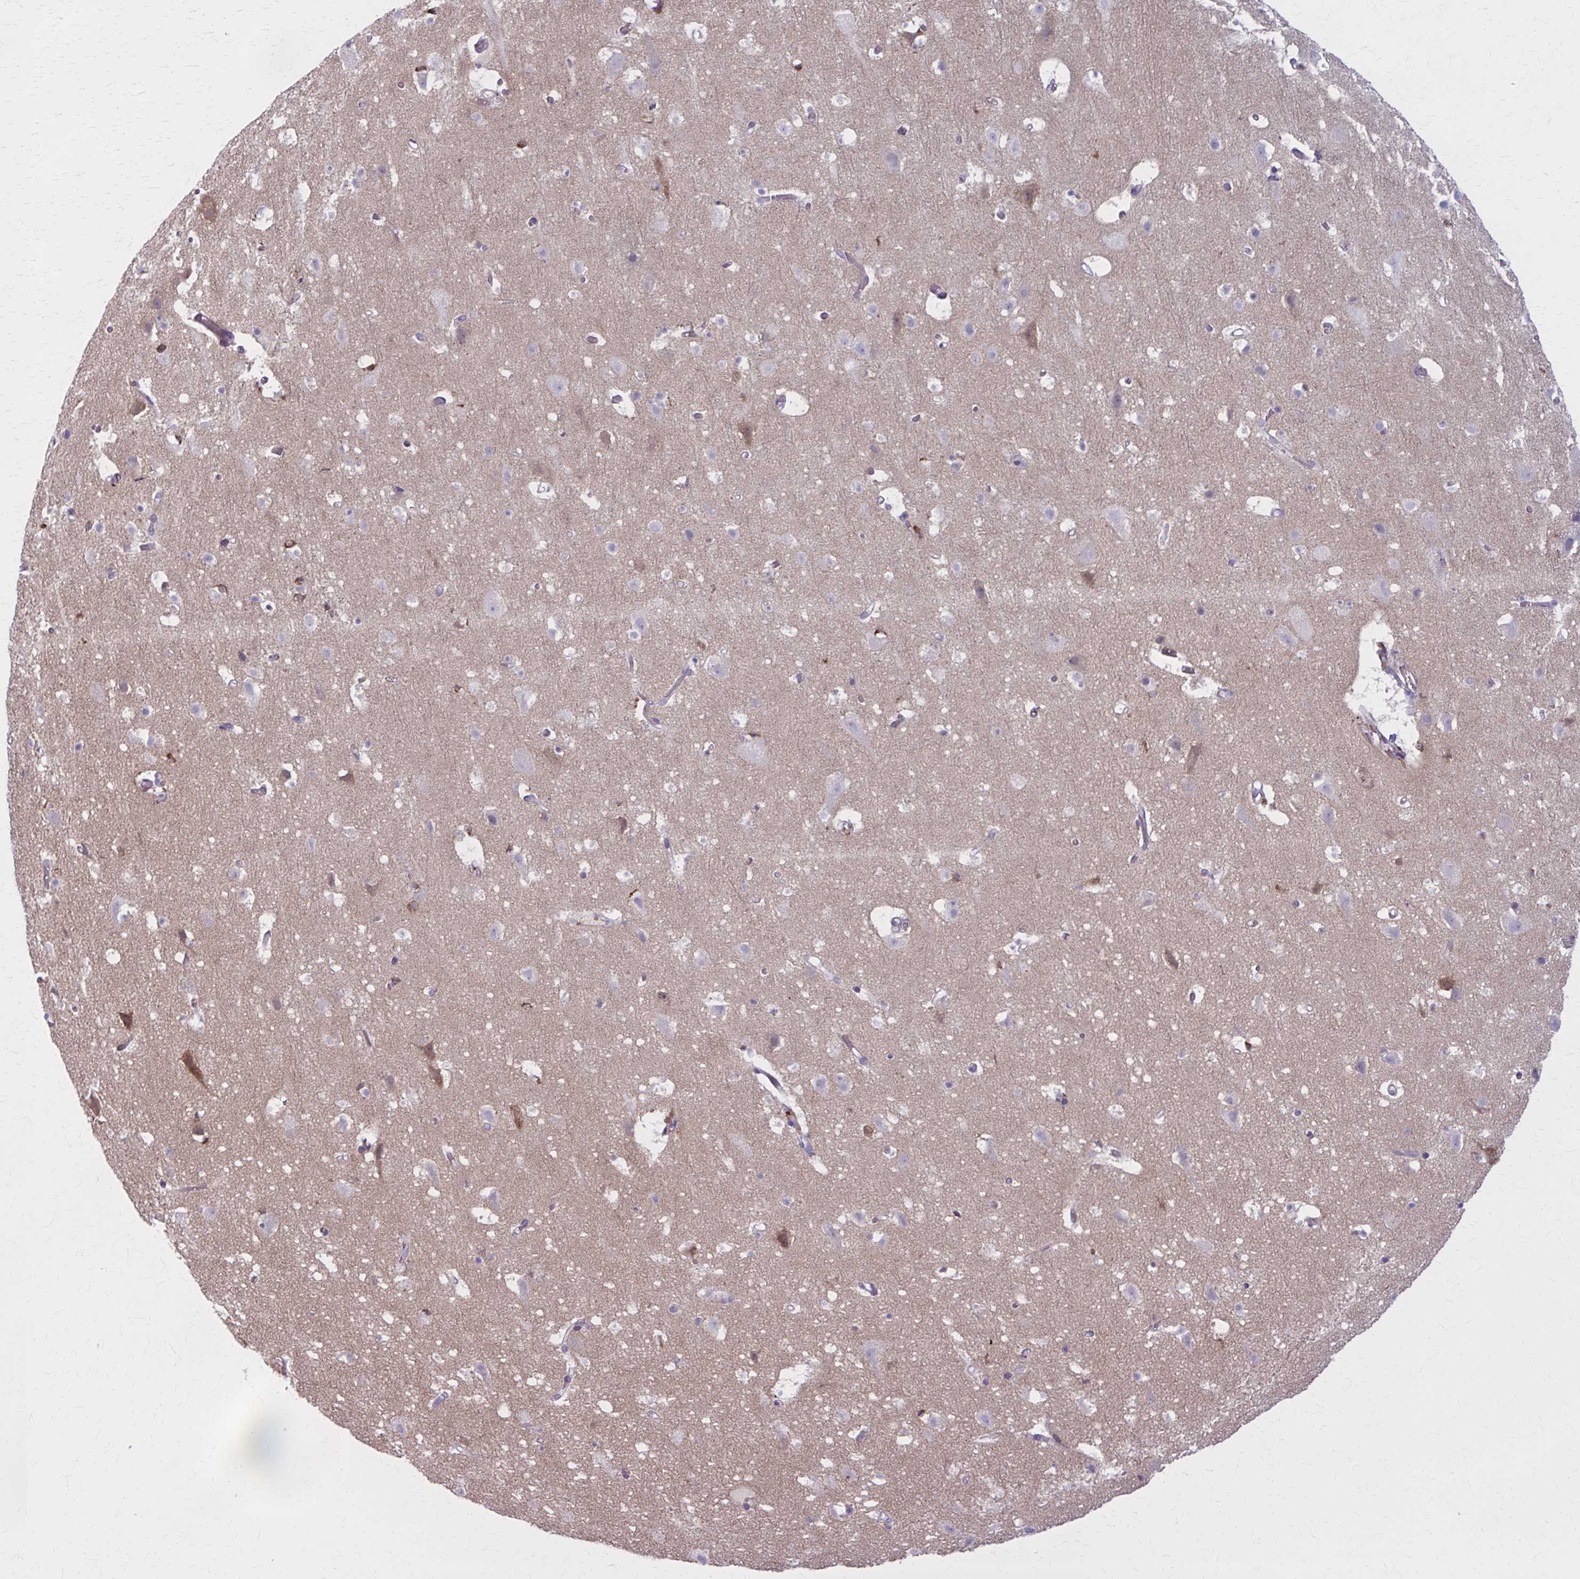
{"staining": {"intensity": "moderate", "quantity": "<25%", "location": "cytoplasmic/membranous"}, "tissue": "cerebral cortex", "cell_type": "Endothelial cells", "image_type": "normal", "snomed": [{"axis": "morphology", "description": "Normal tissue, NOS"}, {"axis": "topography", "description": "Cerebral cortex"}], "caption": "Moderate cytoplasmic/membranous protein expression is seen in approximately <25% of endothelial cells in cerebral cortex.", "gene": "NUMBL", "patient": {"sex": "female", "age": 42}}